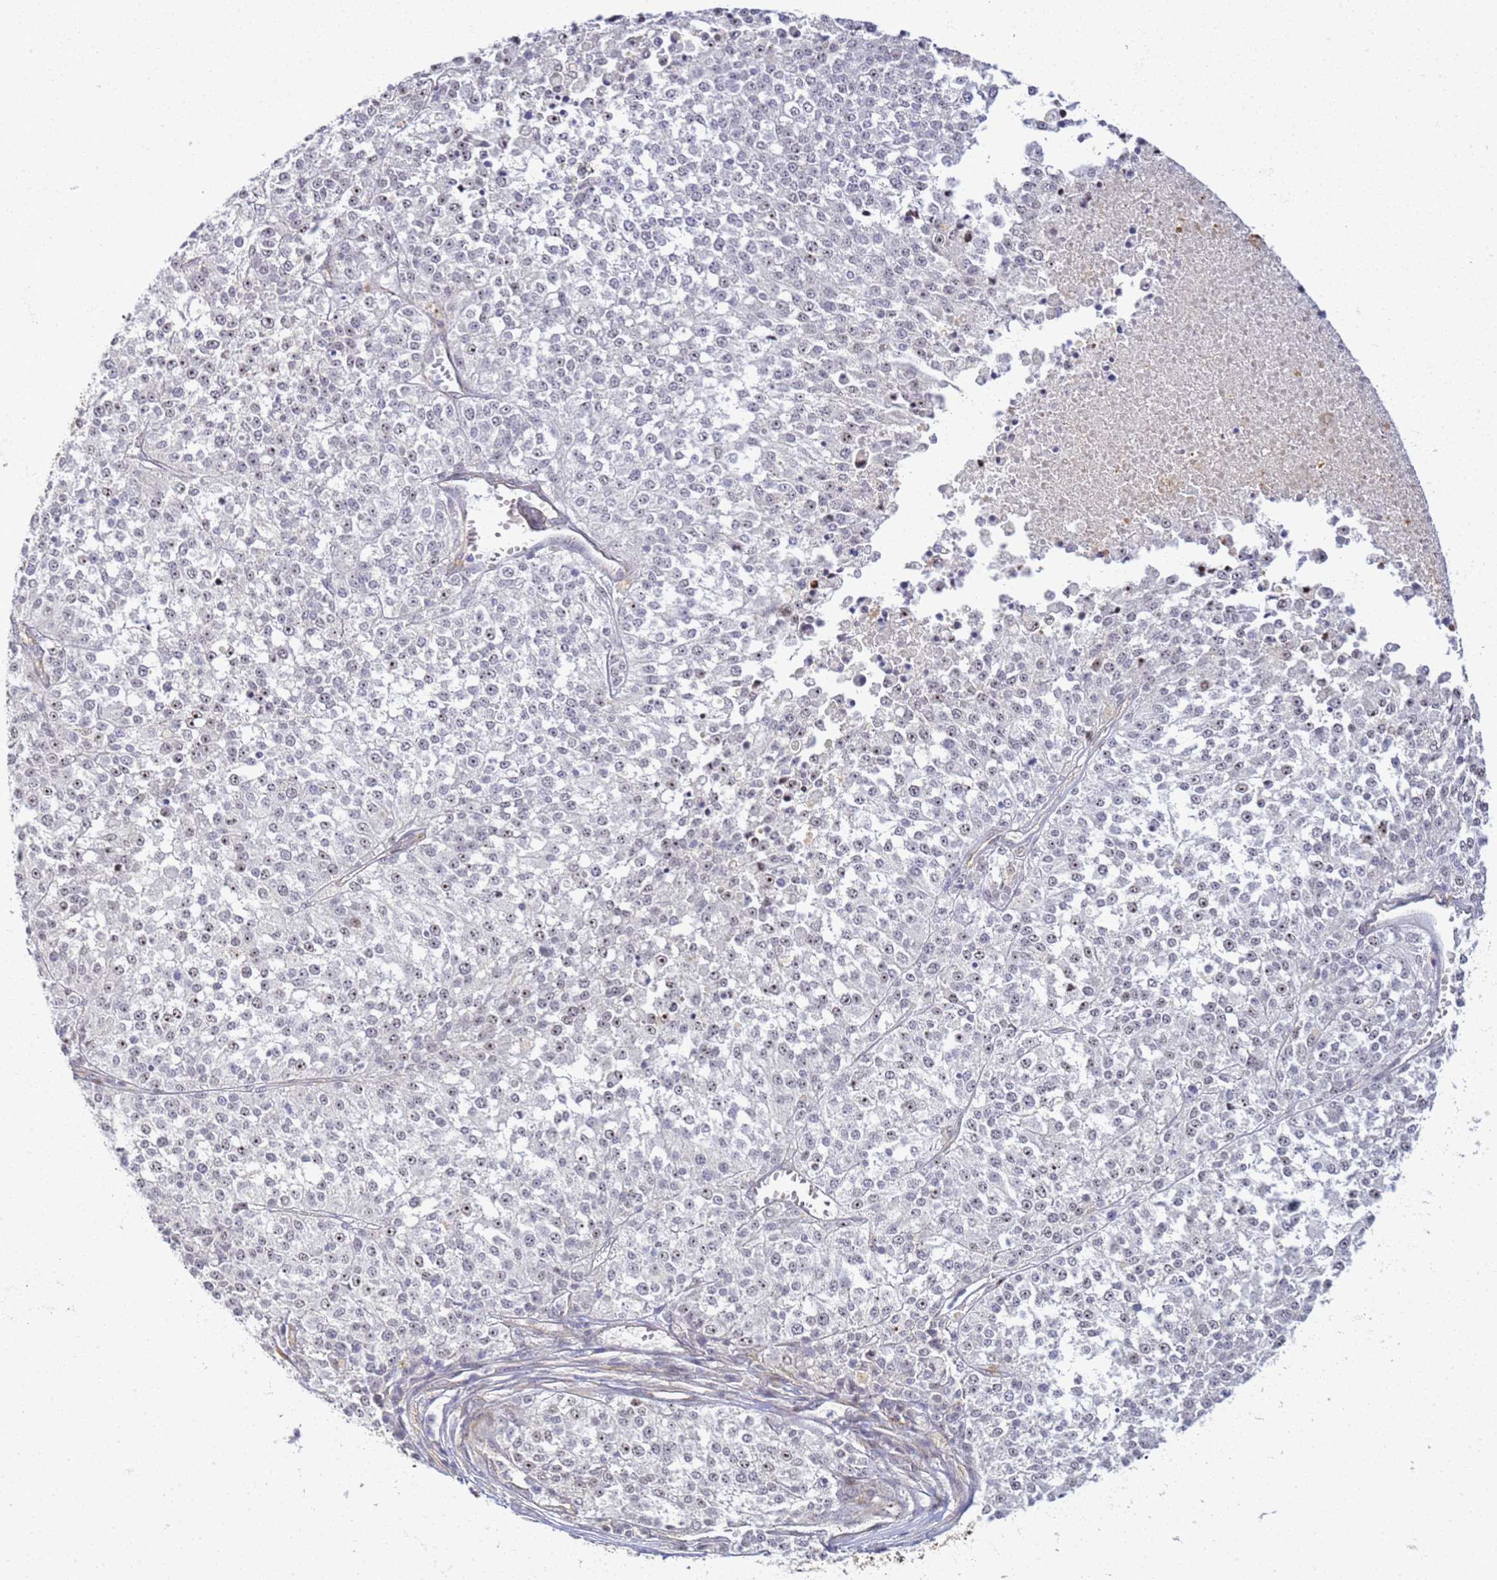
{"staining": {"intensity": "negative", "quantity": "none", "location": "none"}, "tissue": "melanoma", "cell_type": "Tumor cells", "image_type": "cancer", "snomed": [{"axis": "morphology", "description": "Malignant melanoma, NOS"}, {"axis": "topography", "description": "Skin"}], "caption": "Tumor cells are negative for brown protein staining in malignant melanoma.", "gene": "GON4L", "patient": {"sex": "female", "age": 64}}